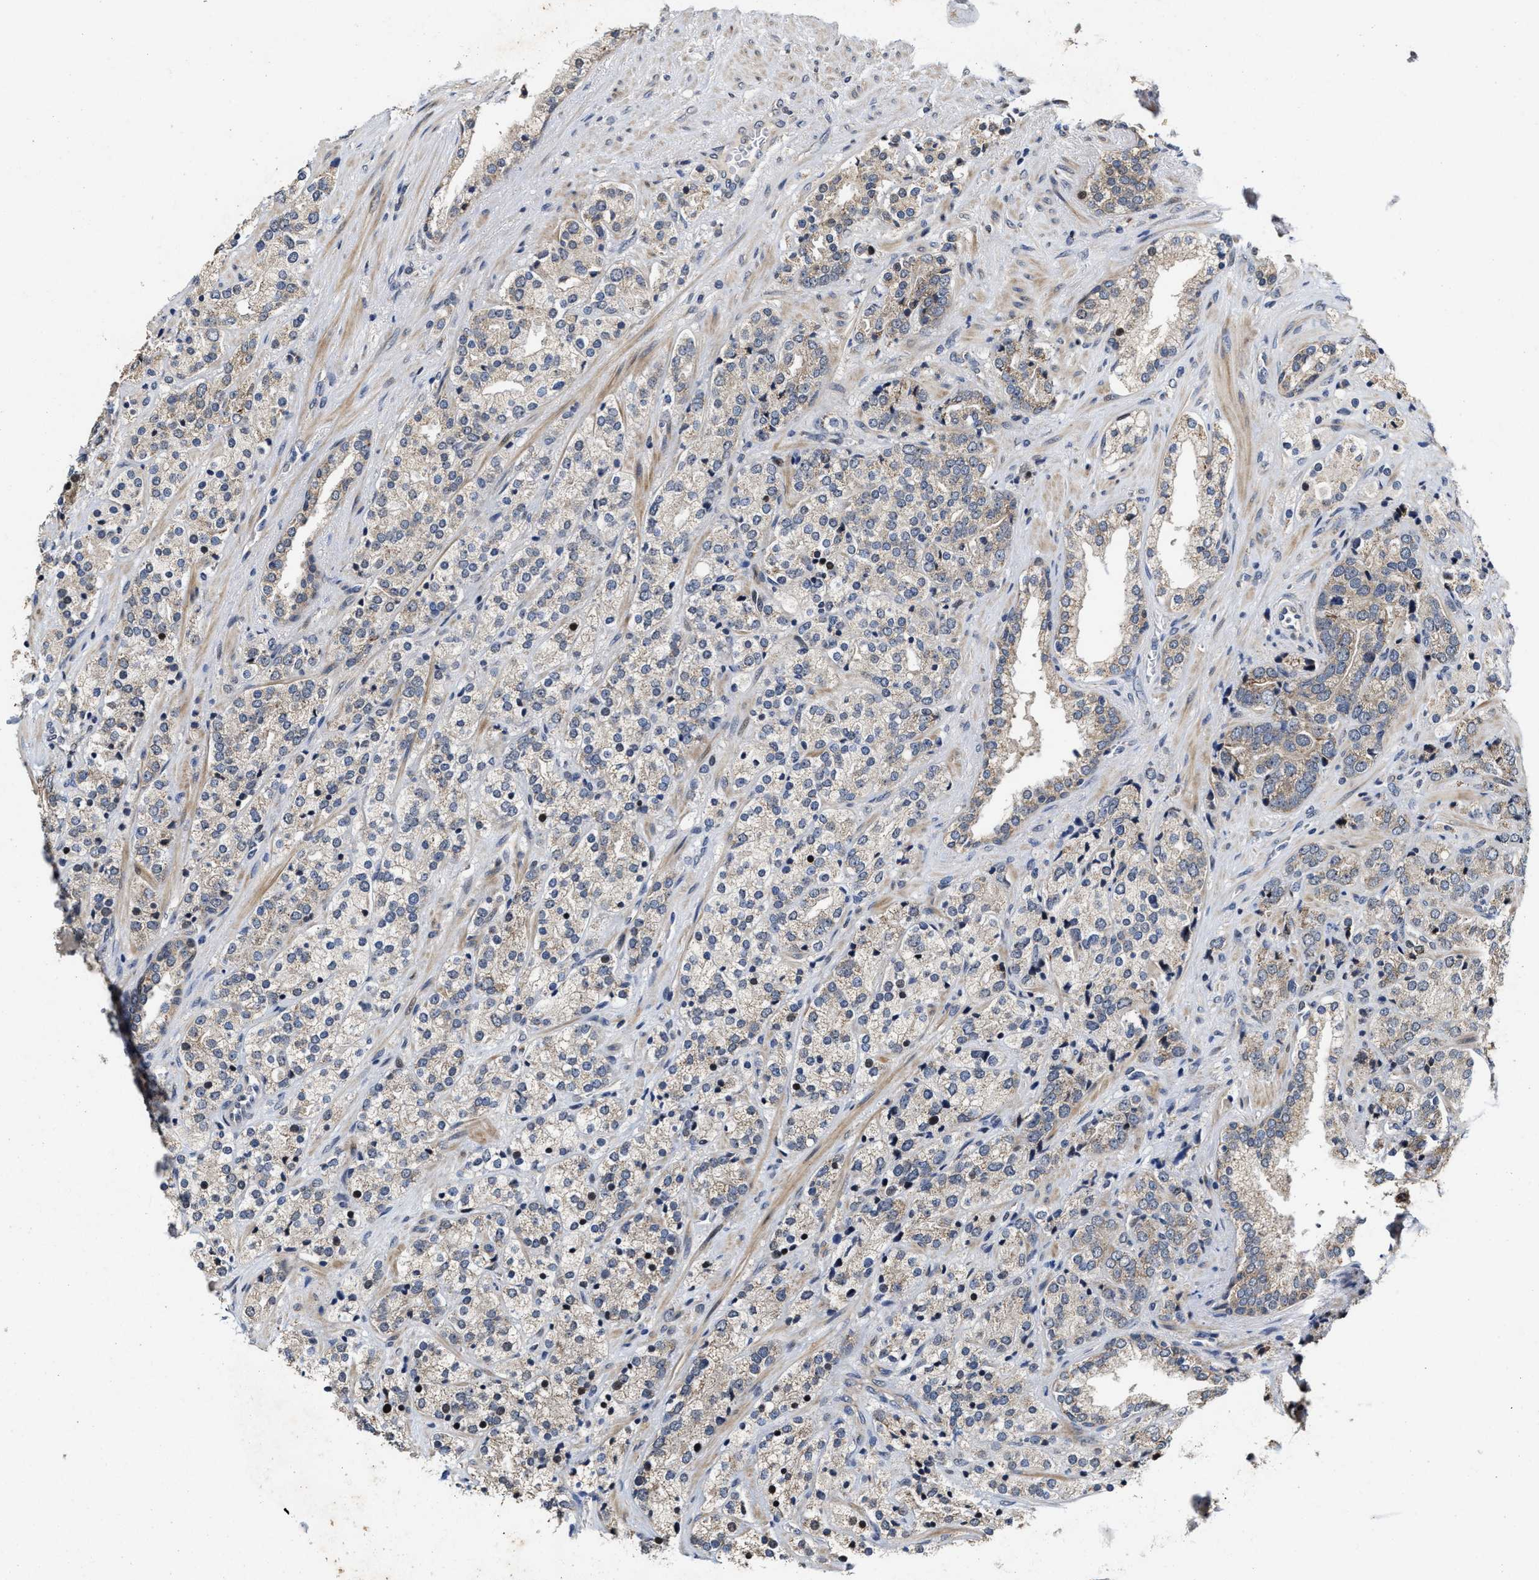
{"staining": {"intensity": "weak", "quantity": "25%-75%", "location": "cytoplasmic/membranous"}, "tissue": "prostate cancer", "cell_type": "Tumor cells", "image_type": "cancer", "snomed": [{"axis": "morphology", "description": "Adenocarcinoma, High grade"}, {"axis": "topography", "description": "Prostate"}], "caption": "Adenocarcinoma (high-grade) (prostate) stained with DAB immunohistochemistry (IHC) displays low levels of weak cytoplasmic/membranous positivity in approximately 25%-75% of tumor cells.", "gene": "SCYL2", "patient": {"sex": "male", "age": 71}}